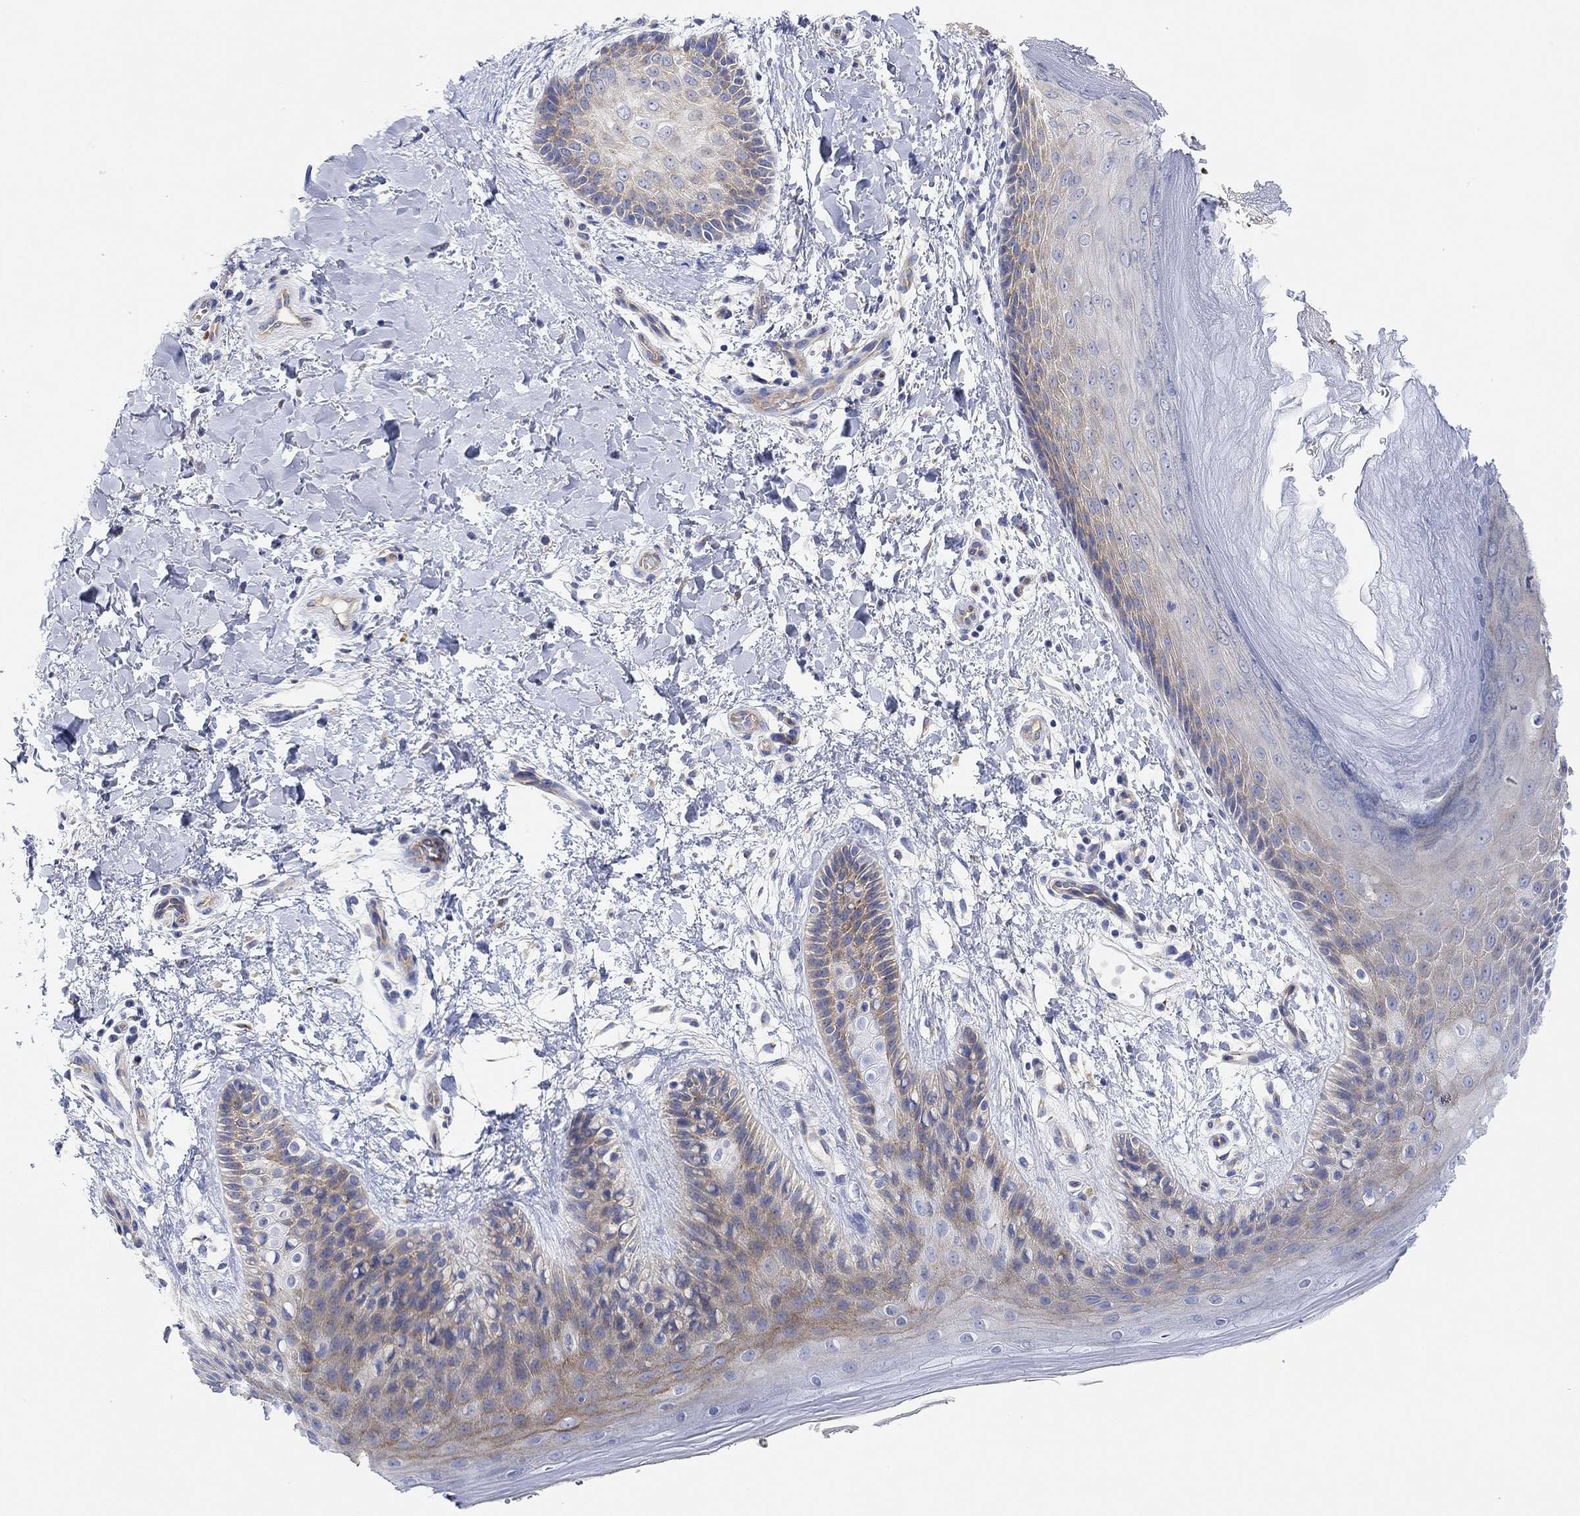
{"staining": {"intensity": "moderate", "quantity": "<25%", "location": "cytoplasmic/membranous"}, "tissue": "skin", "cell_type": "Epidermal cells", "image_type": "normal", "snomed": [{"axis": "morphology", "description": "Normal tissue, NOS"}, {"axis": "topography", "description": "Anal"}], "caption": "DAB (3,3'-diaminobenzidine) immunohistochemical staining of benign human skin exhibits moderate cytoplasmic/membranous protein staining in approximately <25% of epidermal cells.", "gene": "RGS1", "patient": {"sex": "male", "age": 36}}